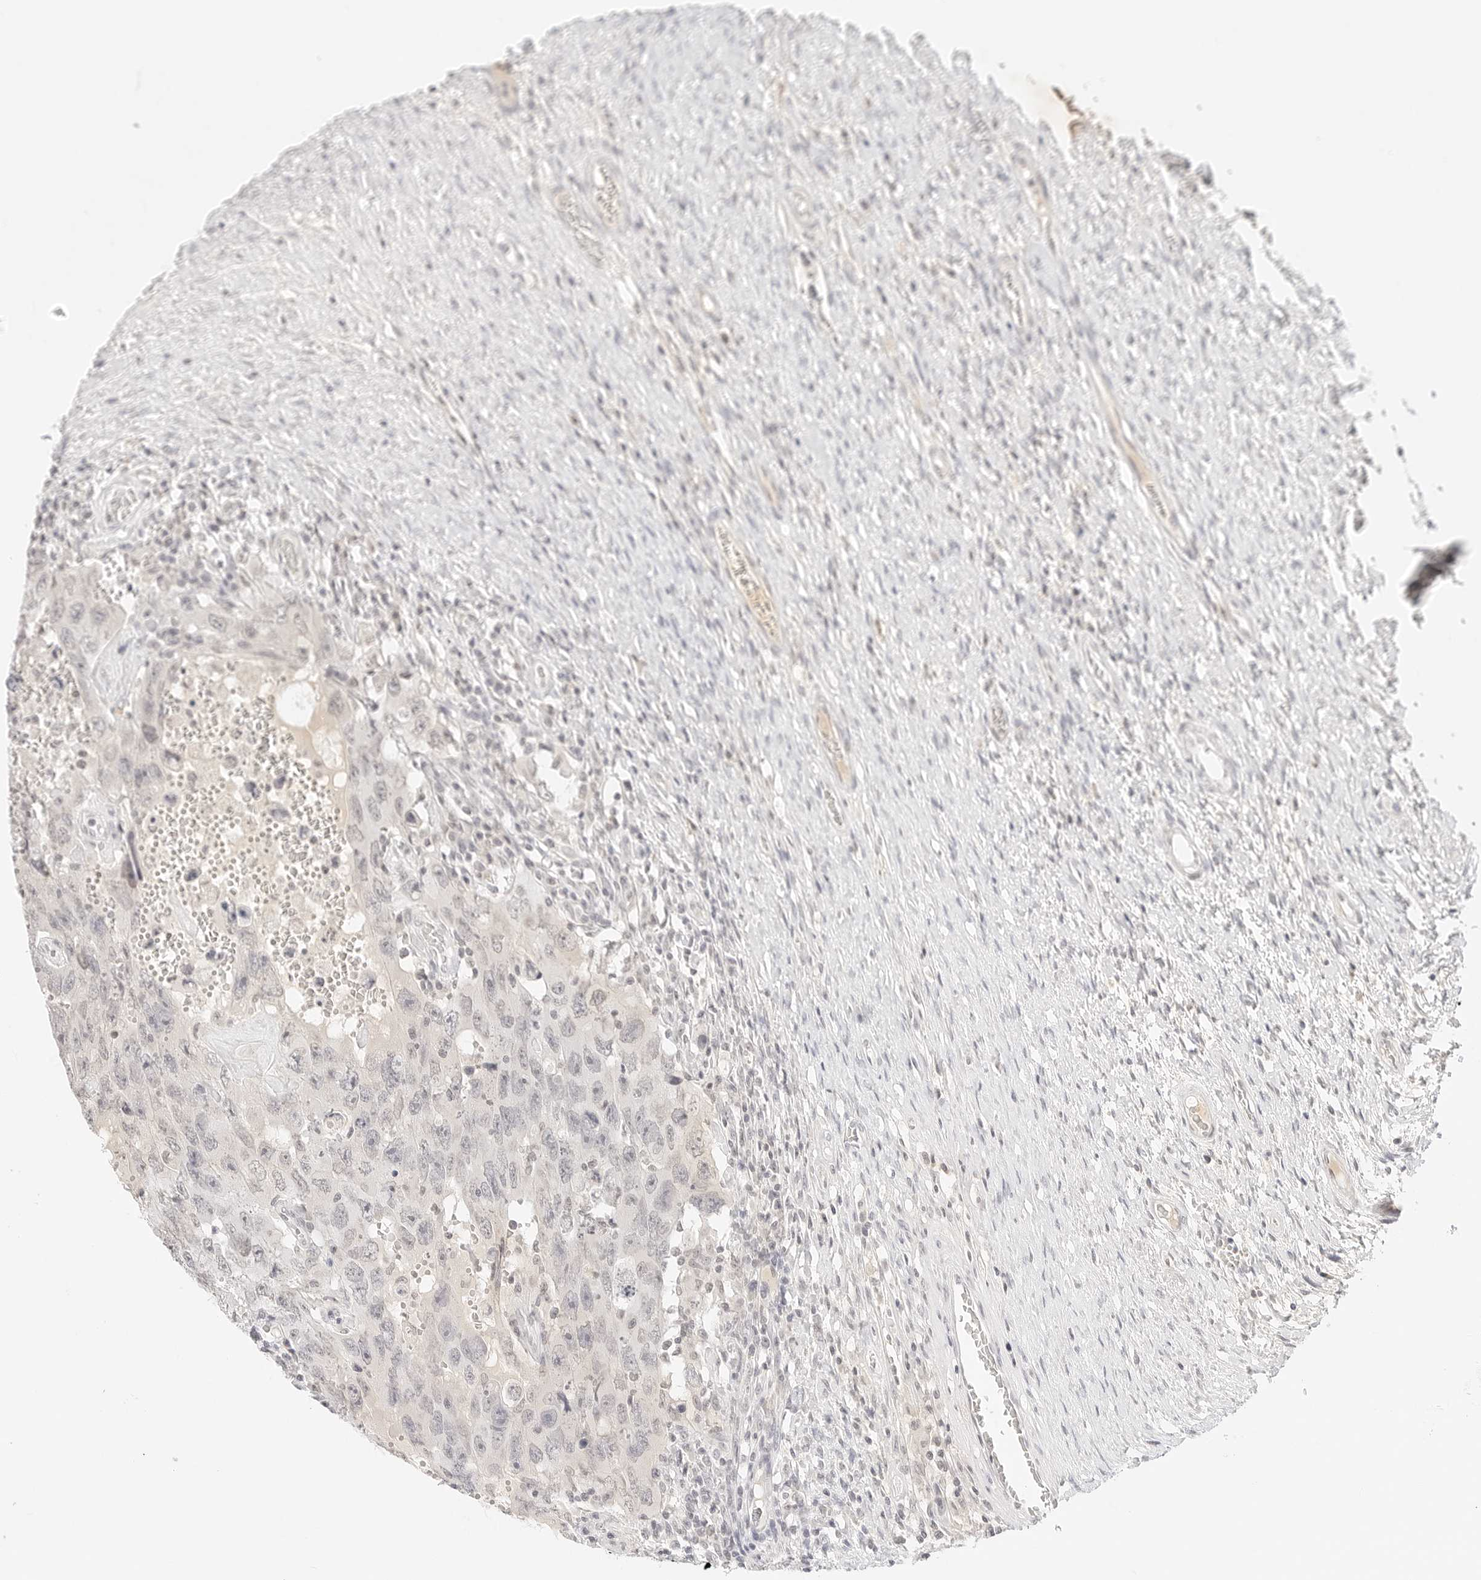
{"staining": {"intensity": "negative", "quantity": "none", "location": "none"}, "tissue": "testis cancer", "cell_type": "Tumor cells", "image_type": "cancer", "snomed": [{"axis": "morphology", "description": "Carcinoma, Embryonal, NOS"}, {"axis": "topography", "description": "Testis"}], "caption": "IHC photomicrograph of neoplastic tissue: human testis cancer stained with DAB (3,3'-diaminobenzidine) reveals no significant protein expression in tumor cells.", "gene": "XKR4", "patient": {"sex": "male", "age": 26}}